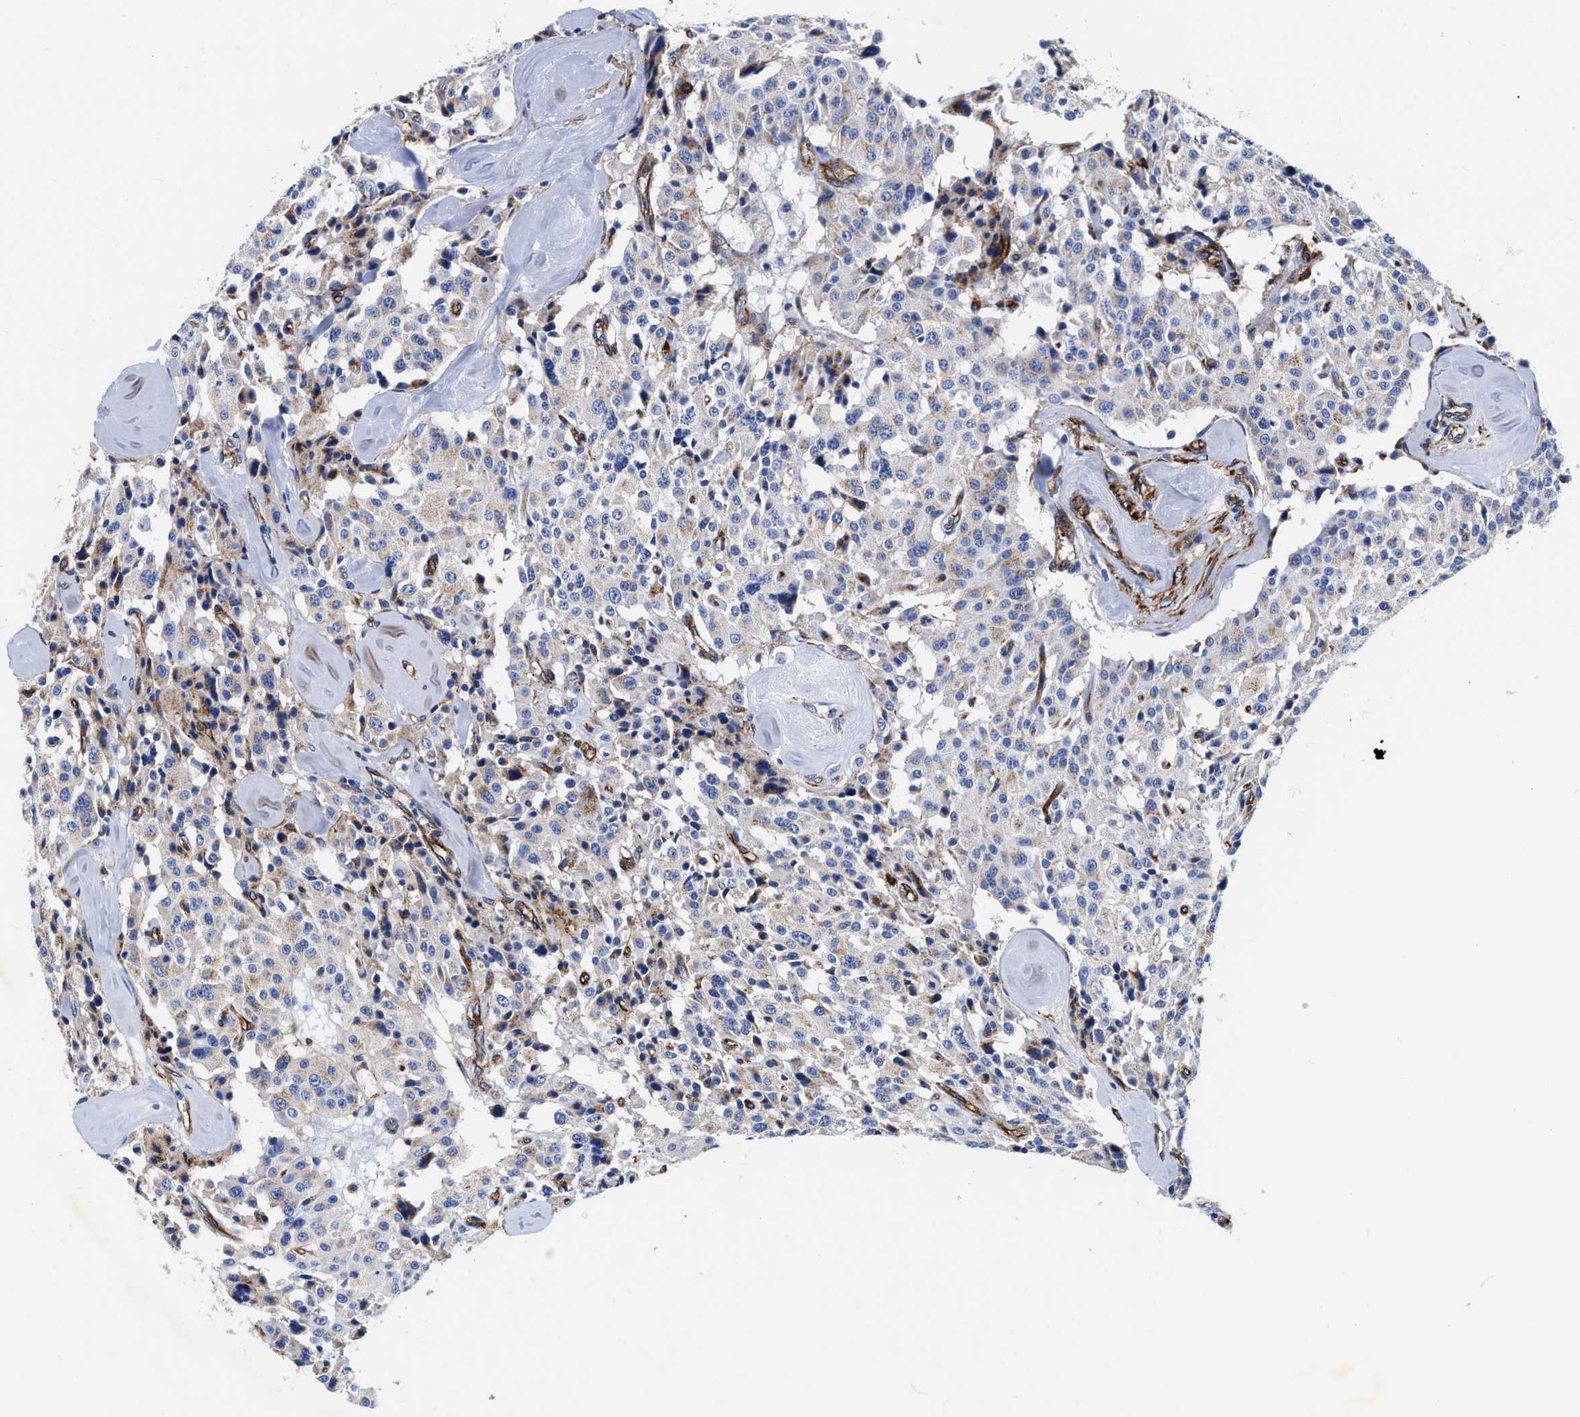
{"staining": {"intensity": "weak", "quantity": "25%-75%", "location": "cytoplasmic/membranous"}, "tissue": "carcinoid", "cell_type": "Tumor cells", "image_type": "cancer", "snomed": [{"axis": "morphology", "description": "Carcinoid, malignant, NOS"}, {"axis": "topography", "description": "Lung"}], "caption": "A high-resolution histopathology image shows immunohistochemistry staining of carcinoid, which shows weak cytoplasmic/membranous staining in approximately 25%-75% of tumor cells.", "gene": "TVP23B", "patient": {"sex": "male", "age": 30}}